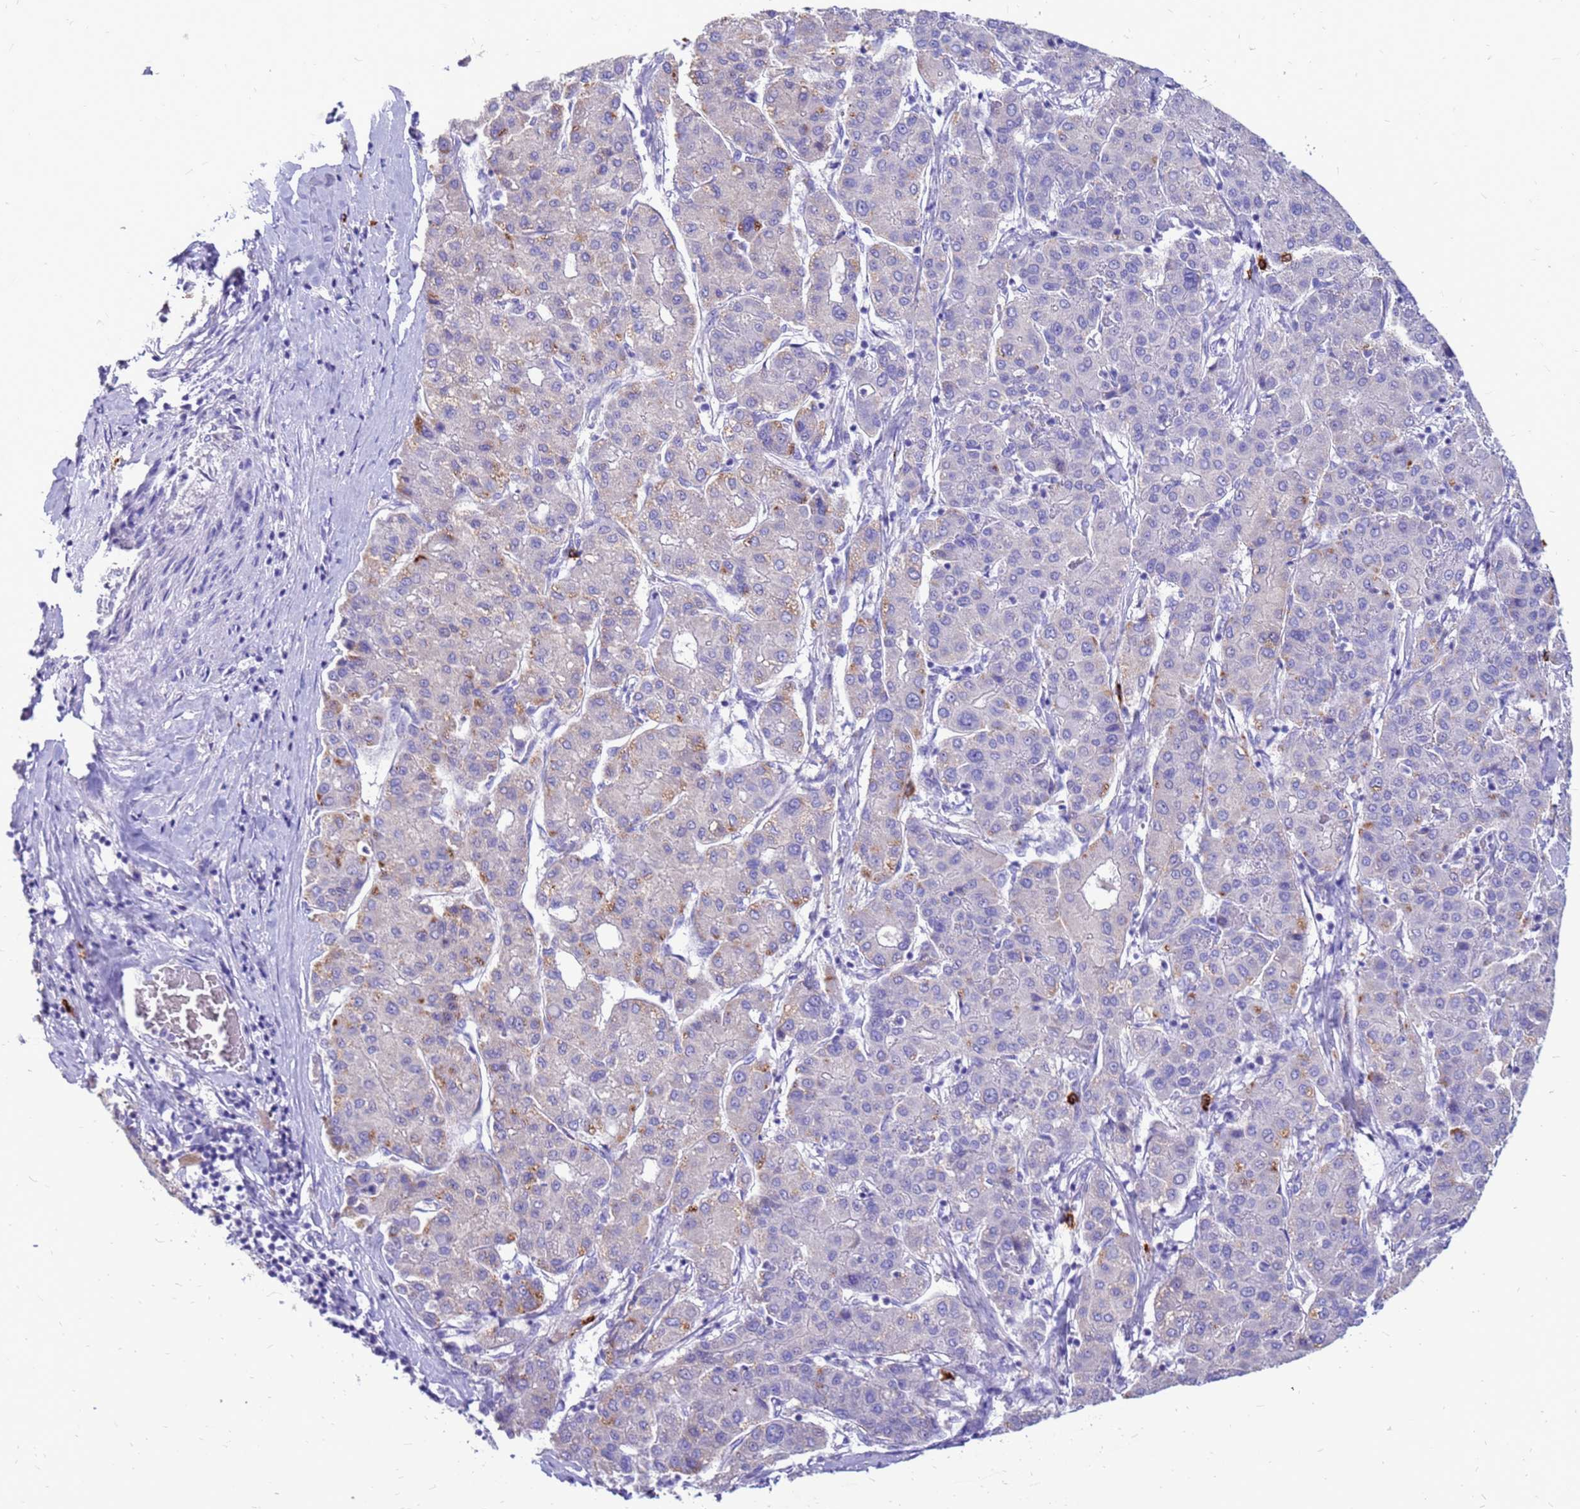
{"staining": {"intensity": "moderate", "quantity": "<25%", "location": "cytoplasmic/membranous"}, "tissue": "liver cancer", "cell_type": "Tumor cells", "image_type": "cancer", "snomed": [{"axis": "morphology", "description": "Carcinoma, Hepatocellular, NOS"}, {"axis": "topography", "description": "Liver"}], "caption": "This is a photomicrograph of IHC staining of liver cancer (hepatocellular carcinoma), which shows moderate positivity in the cytoplasmic/membranous of tumor cells.", "gene": "PDE10A", "patient": {"sex": "male", "age": 65}}